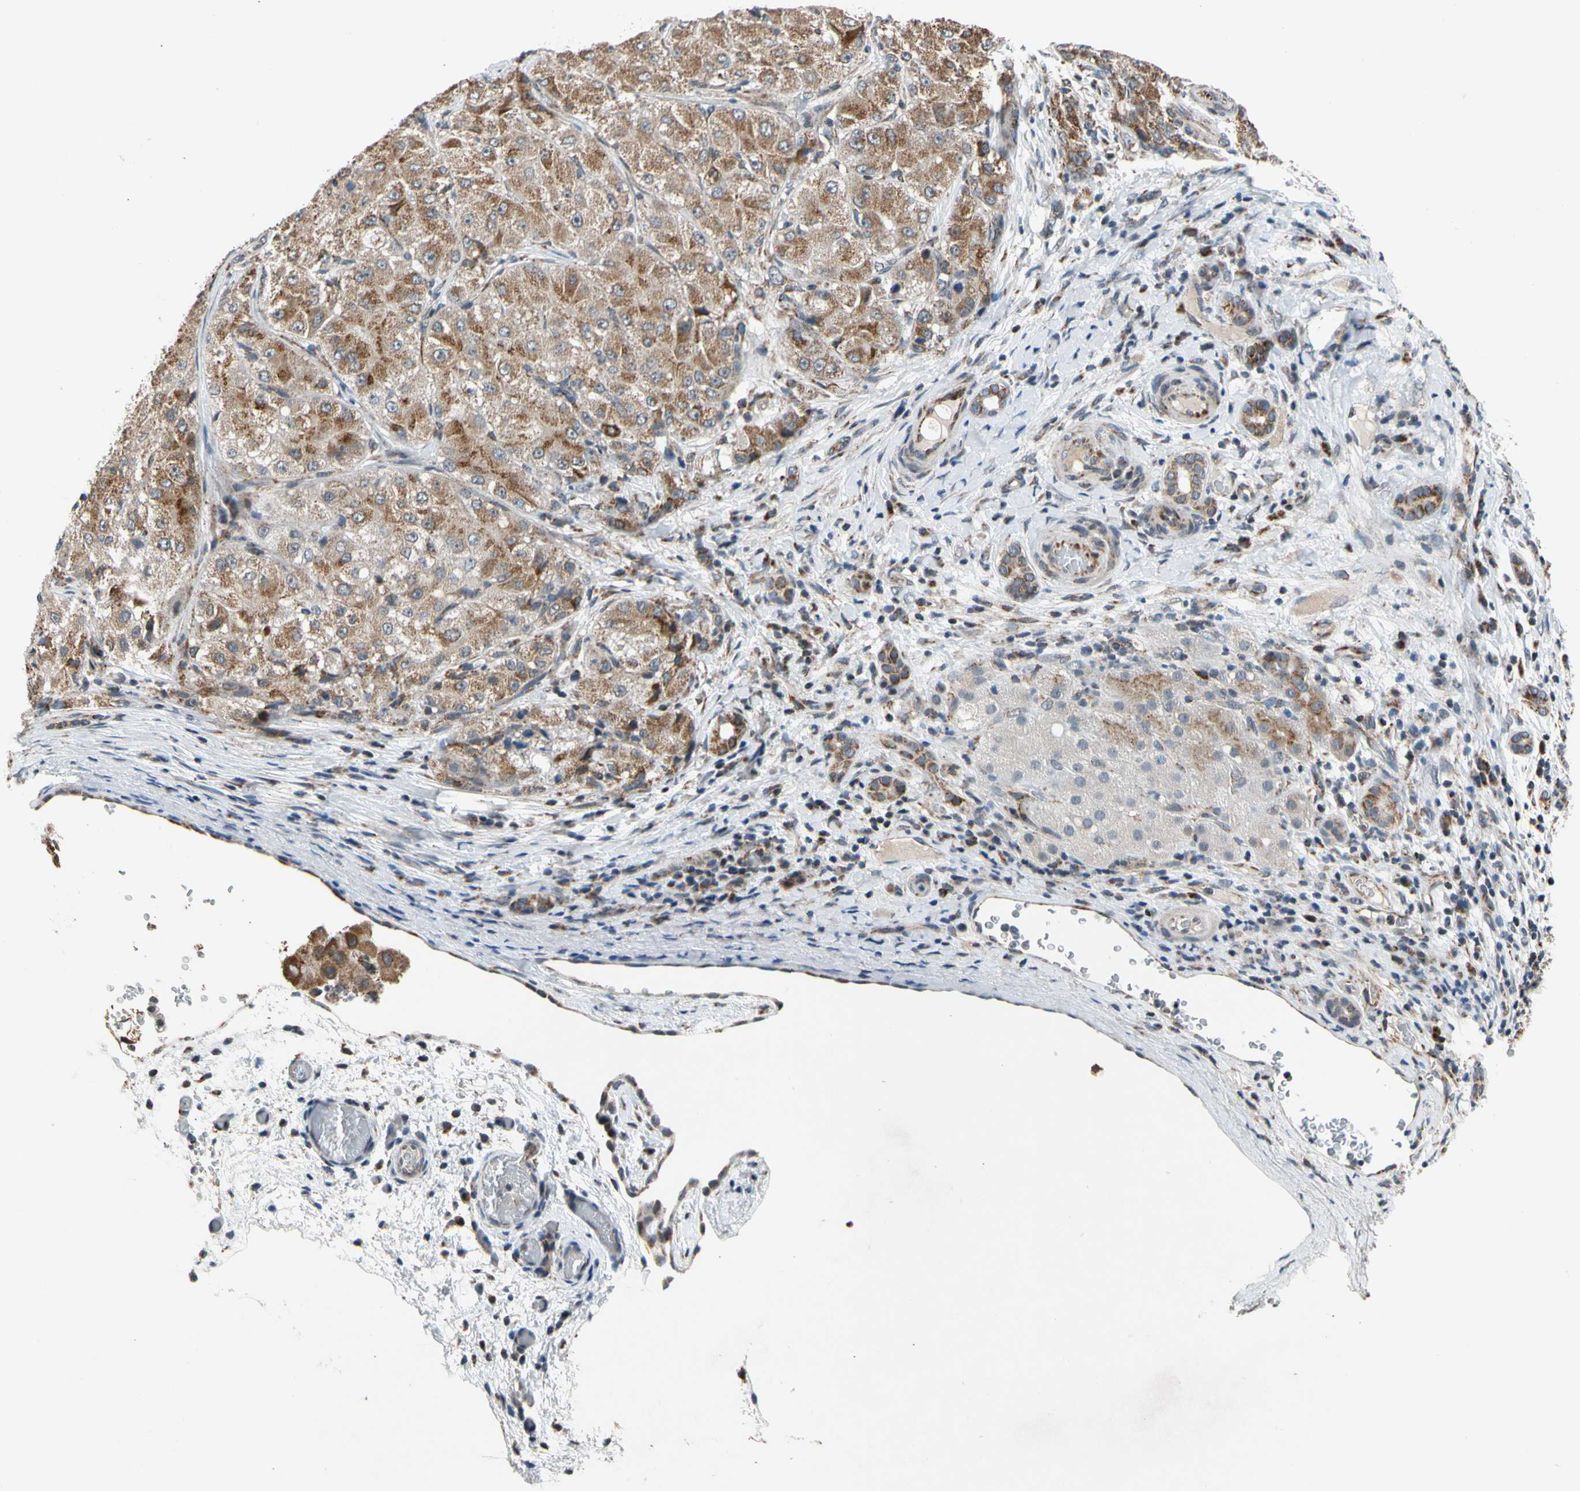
{"staining": {"intensity": "moderate", "quantity": ">75%", "location": "cytoplasmic/membranous"}, "tissue": "liver cancer", "cell_type": "Tumor cells", "image_type": "cancer", "snomed": [{"axis": "morphology", "description": "Carcinoma, Hepatocellular, NOS"}, {"axis": "topography", "description": "Liver"}], "caption": "Hepatocellular carcinoma (liver) stained with immunohistochemistry exhibits moderate cytoplasmic/membranous expression in approximately >75% of tumor cells.", "gene": "KHDC4", "patient": {"sex": "male", "age": 80}}